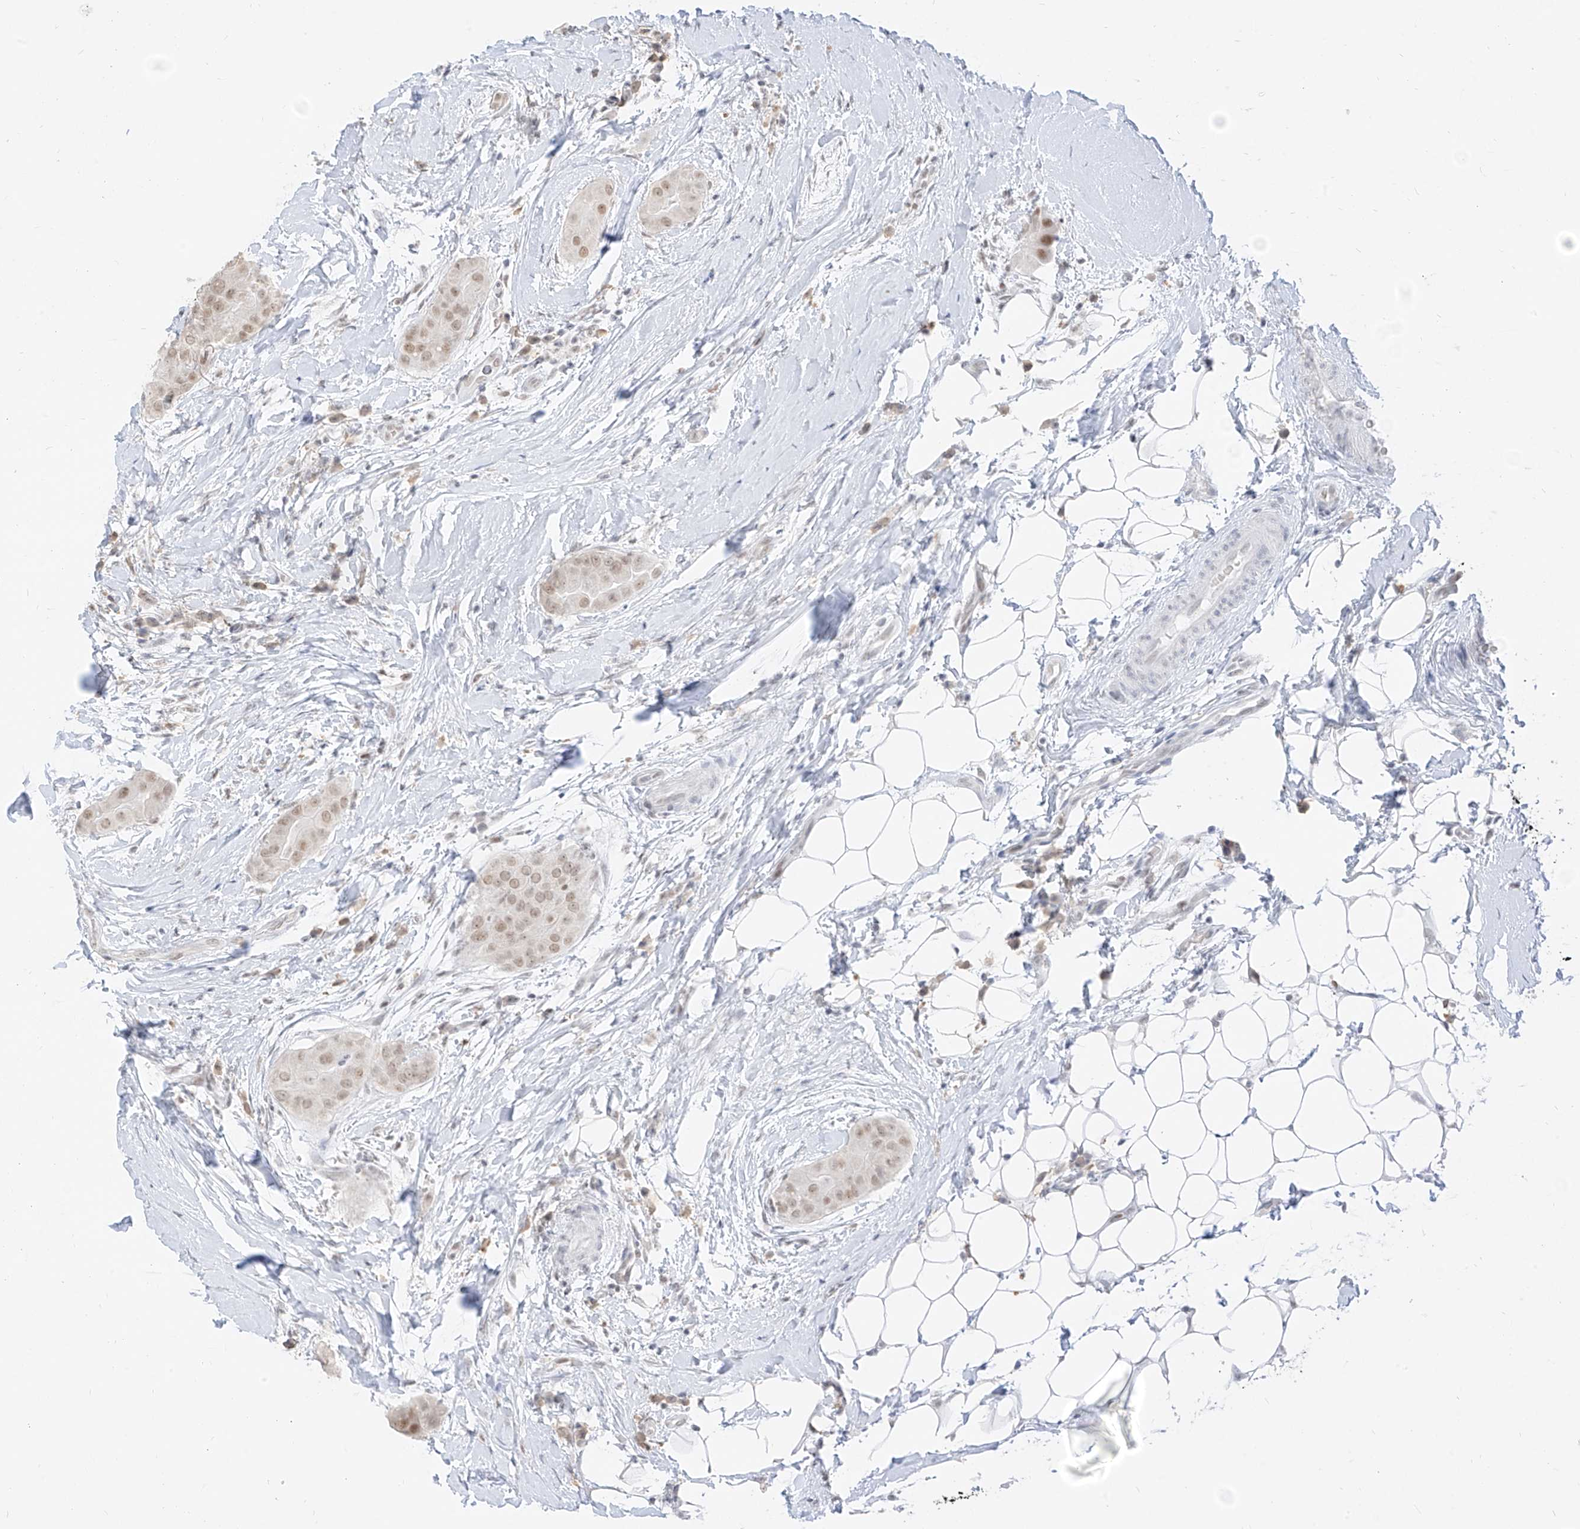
{"staining": {"intensity": "weak", "quantity": ">75%", "location": "nuclear"}, "tissue": "thyroid cancer", "cell_type": "Tumor cells", "image_type": "cancer", "snomed": [{"axis": "morphology", "description": "Papillary adenocarcinoma, NOS"}, {"axis": "topography", "description": "Thyroid gland"}], "caption": "Tumor cells display weak nuclear expression in about >75% of cells in thyroid papillary adenocarcinoma.", "gene": "SUPT5H", "patient": {"sex": "male", "age": 33}}